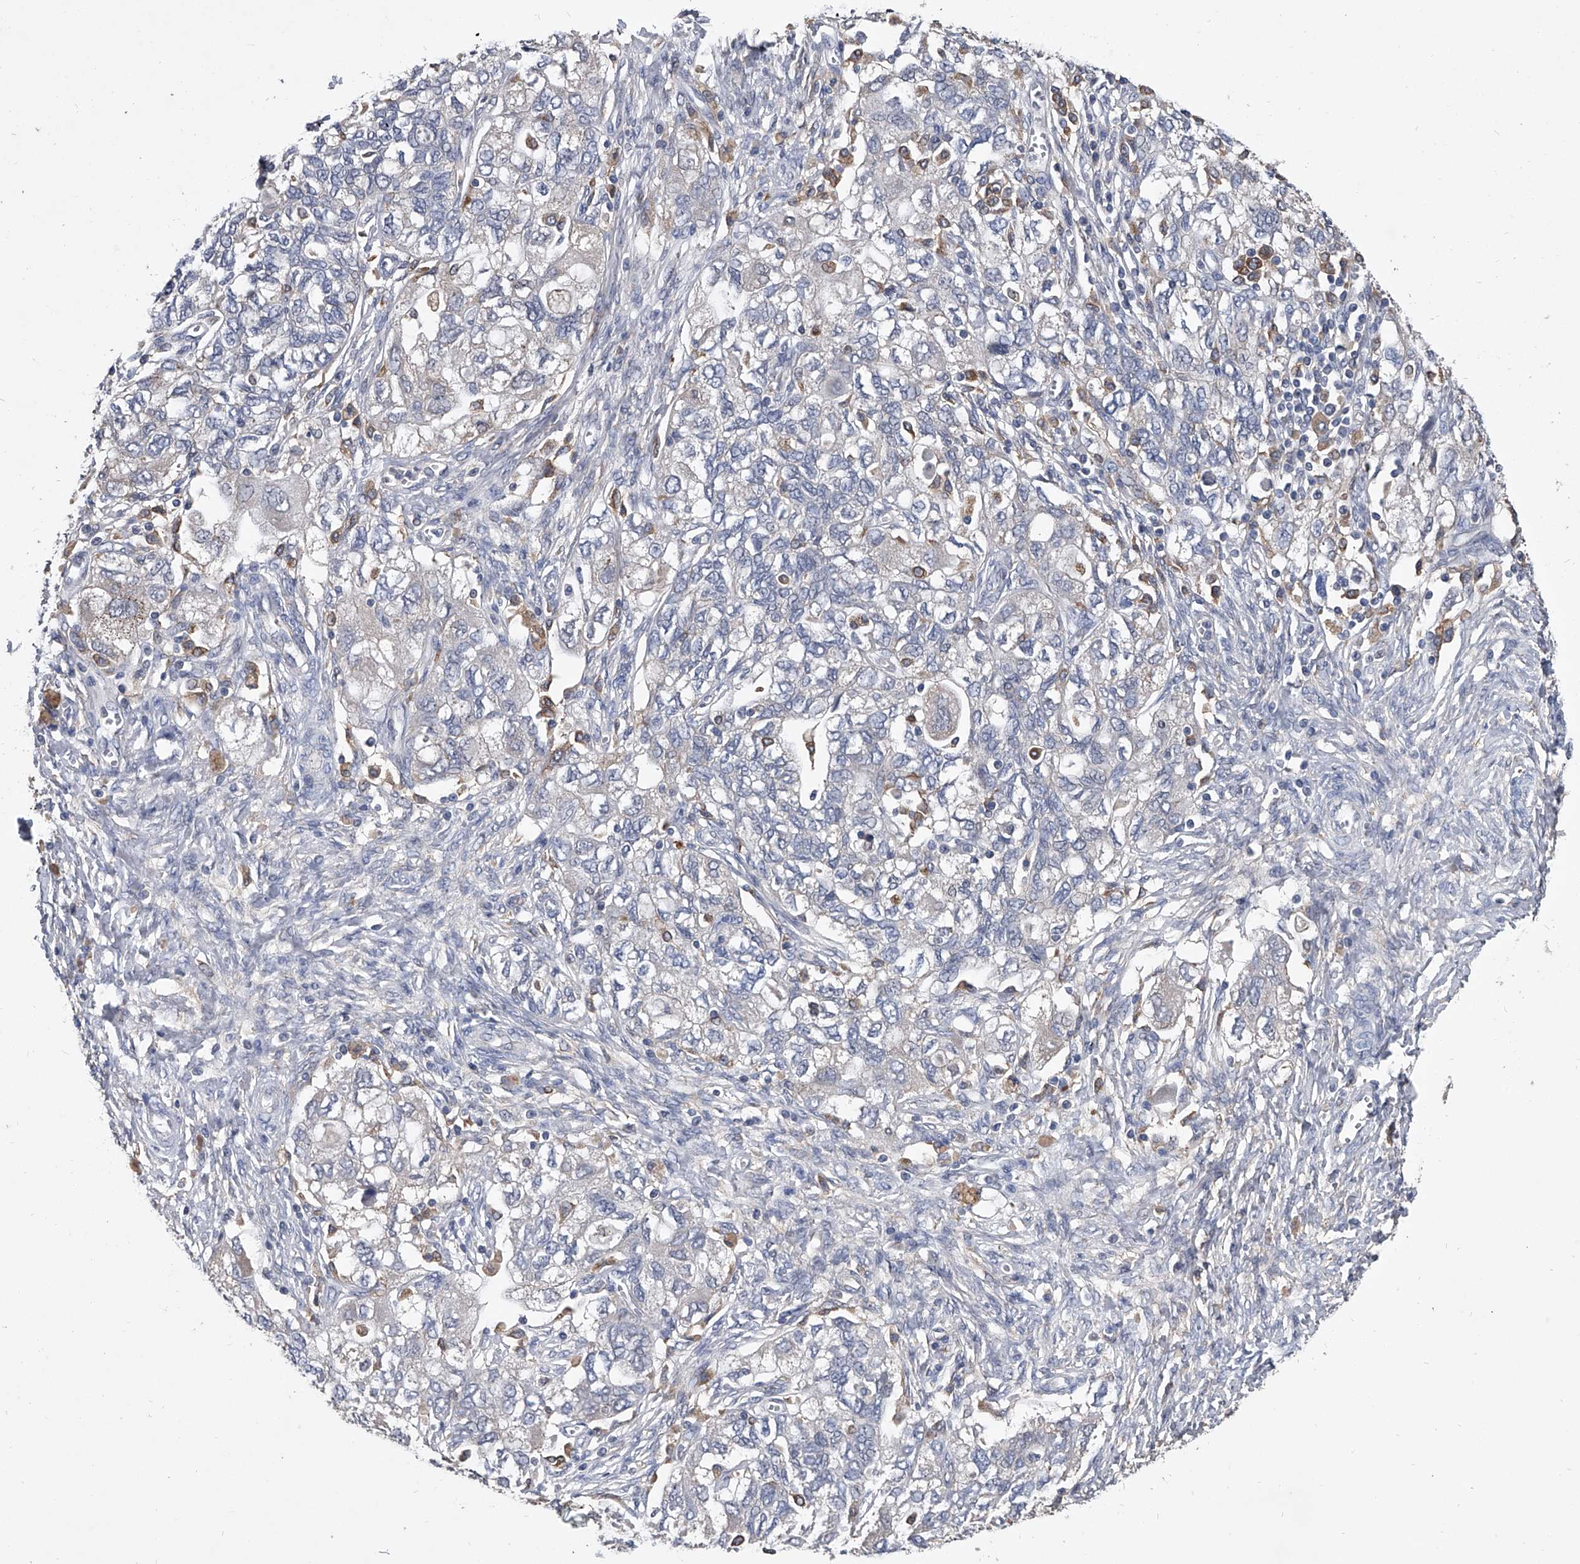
{"staining": {"intensity": "negative", "quantity": "none", "location": "none"}, "tissue": "ovarian cancer", "cell_type": "Tumor cells", "image_type": "cancer", "snomed": [{"axis": "morphology", "description": "Carcinoma, NOS"}, {"axis": "morphology", "description": "Cystadenocarcinoma, serous, NOS"}, {"axis": "topography", "description": "Ovary"}], "caption": "DAB immunohistochemical staining of human ovarian carcinoma shows no significant staining in tumor cells.", "gene": "MAP4K3", "patient": {"sex": "female", "age": 69}}